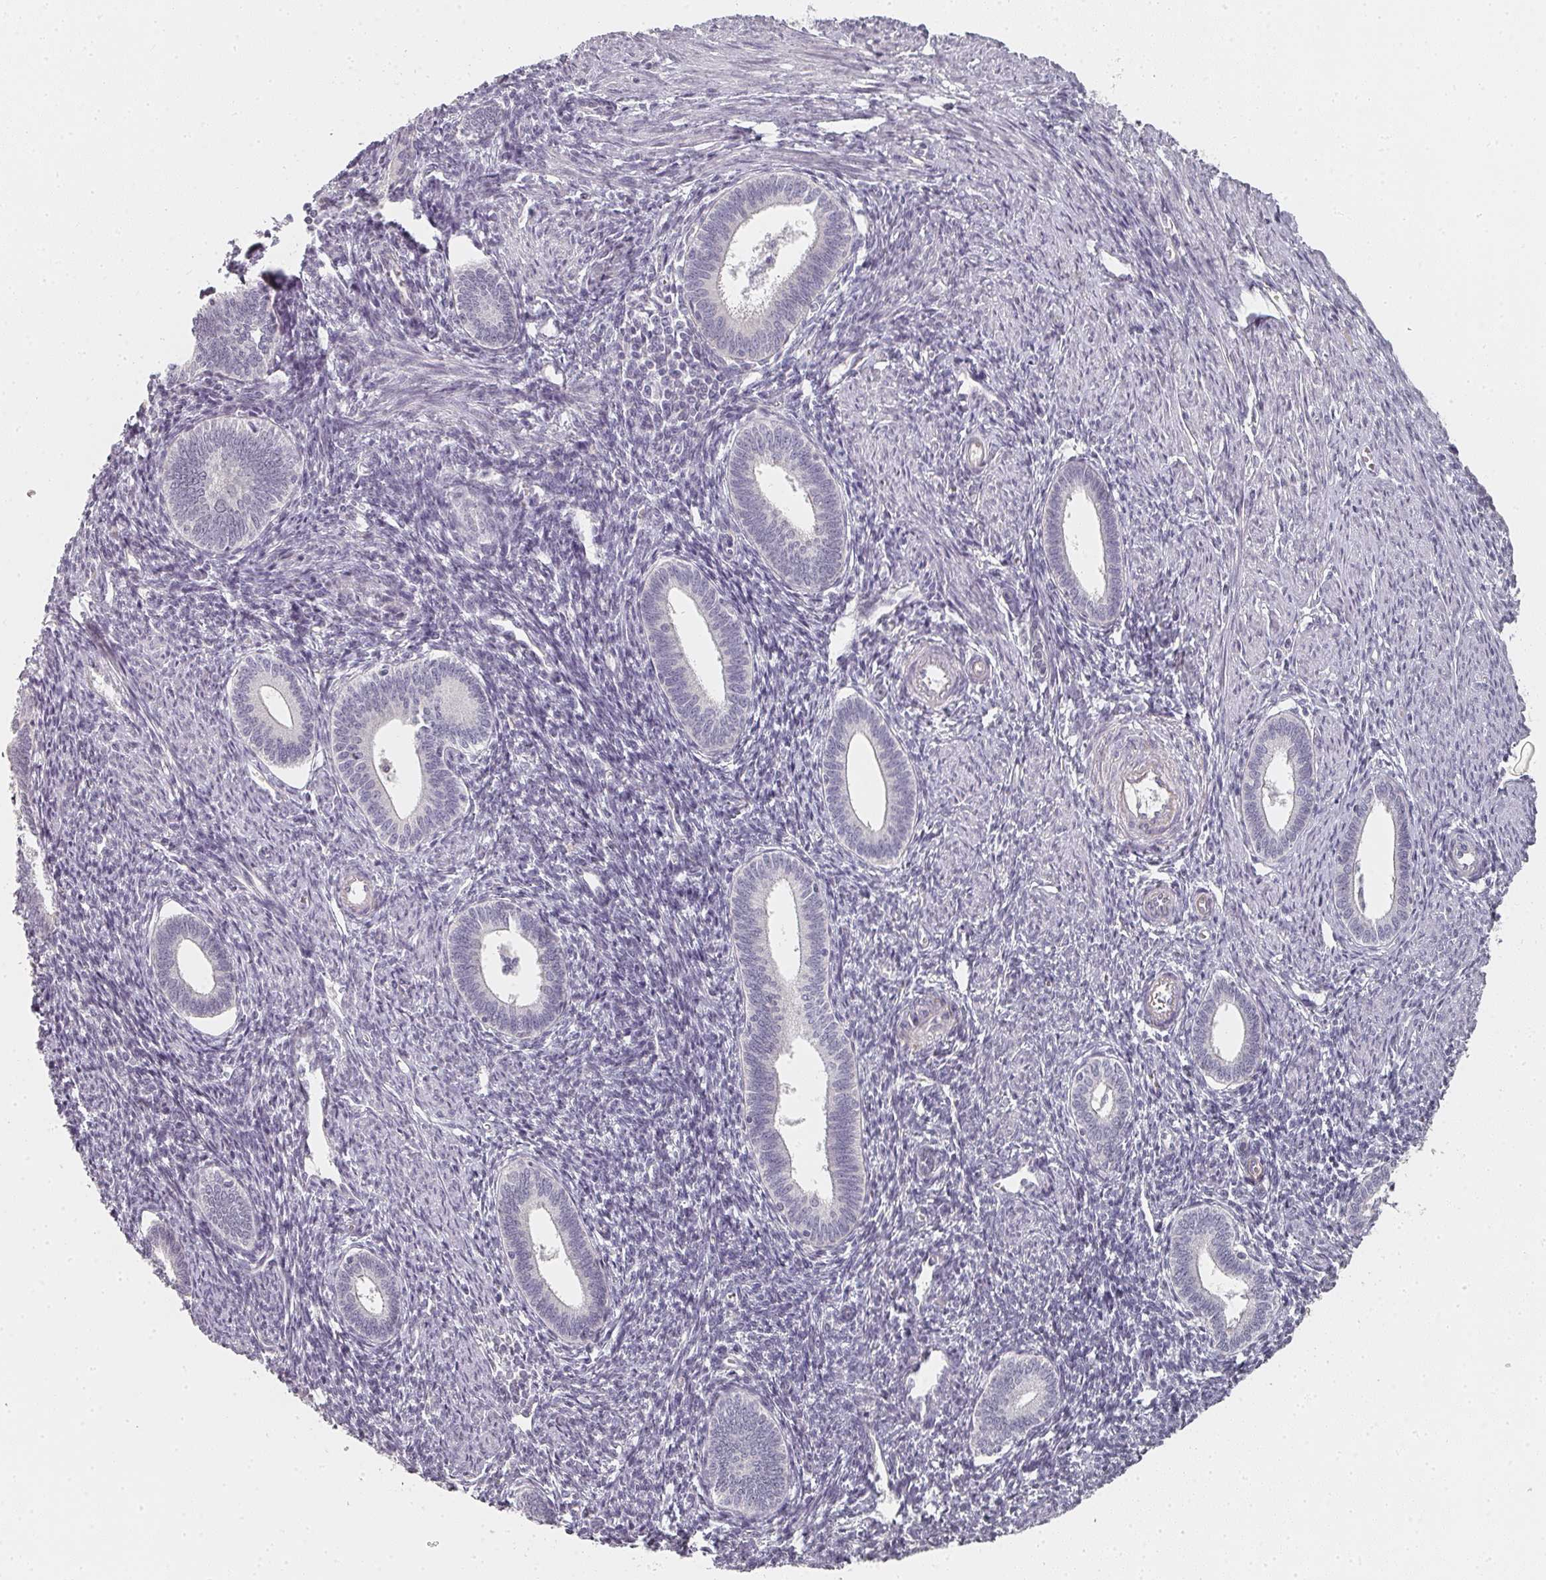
{"staining": {"intensity": "negative", "quantity": "none", "location": "none"}, "tissue": "endometrium", "cell_type": "Cells in endometrial stroma", "image_type": "normal", "snomed": [{"axis": "morphology", "description": "Normal tissue, NOS"}, {"axis": "topography", "description": "Endometrium"}], "caption": "Immunohistochemistry (IHC) of normal endometrium demonstrates no staining in cells in endometrial stroma.", "gene": "SHISA2", "patient": {"sex": "female", "age": 41}}